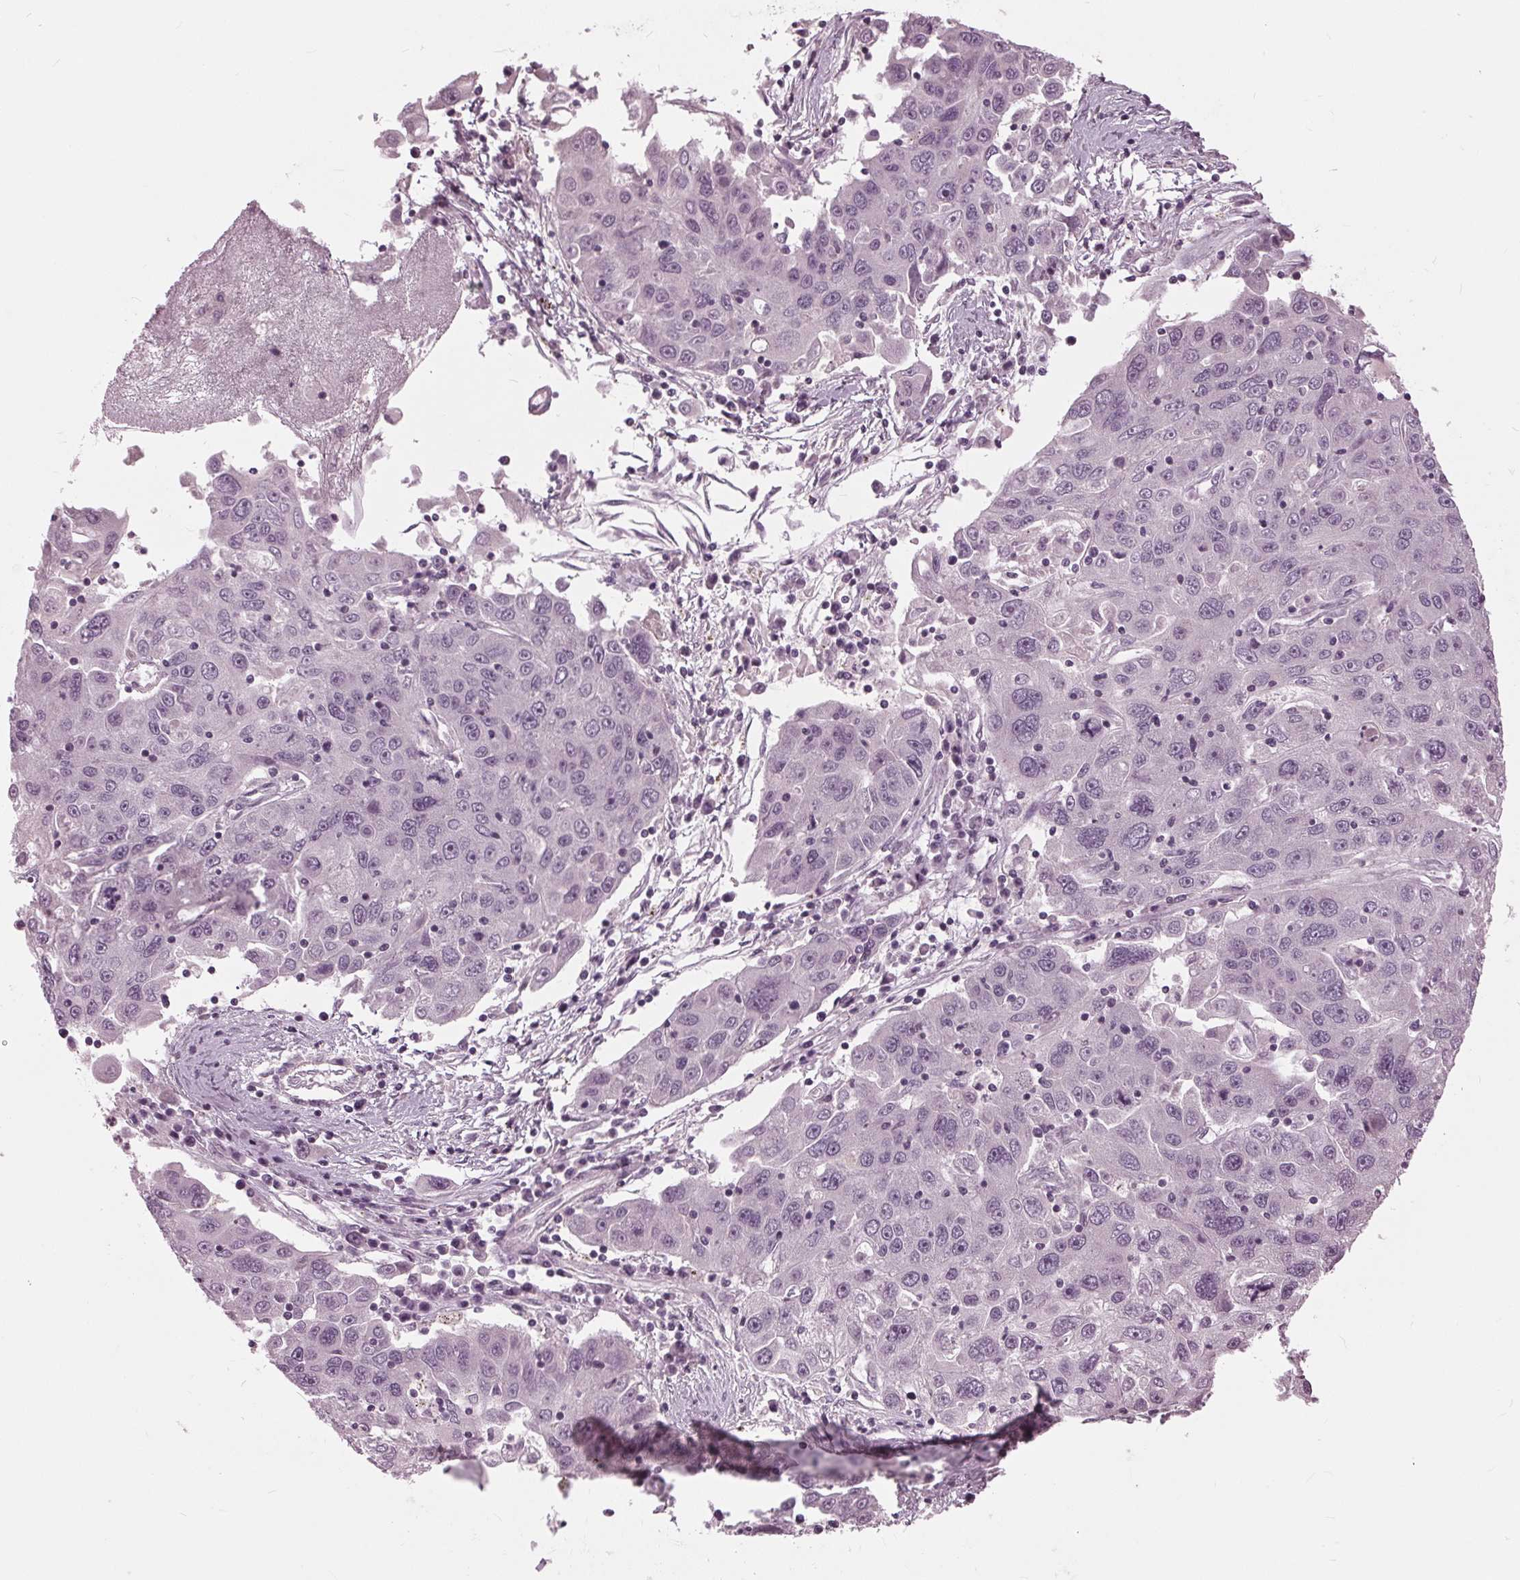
{"staining": {"intensity": "negative", "quantity": "none", "location": "none"}, "tissue": "stomach cancer", "cell_type": "Tumor cells", "image_type": "cancer", "snomed": [{"axis": "morphology", "description": "Adenocarcinoma, NOS"}, {"axis": "topography", "description": "Stomach"}], "caption": "IHC of stomach cancer reveals no staining in tumor cells. The staining was performed using DAB (3,3'-diaminobenzidine) to visualize the protein expression in brown, while the nuclei were stained in blue with hematoxylin (Magnification: 20x).", "gene": "SIGLEC6", "patient": {"sex": "male", "age": 56}}